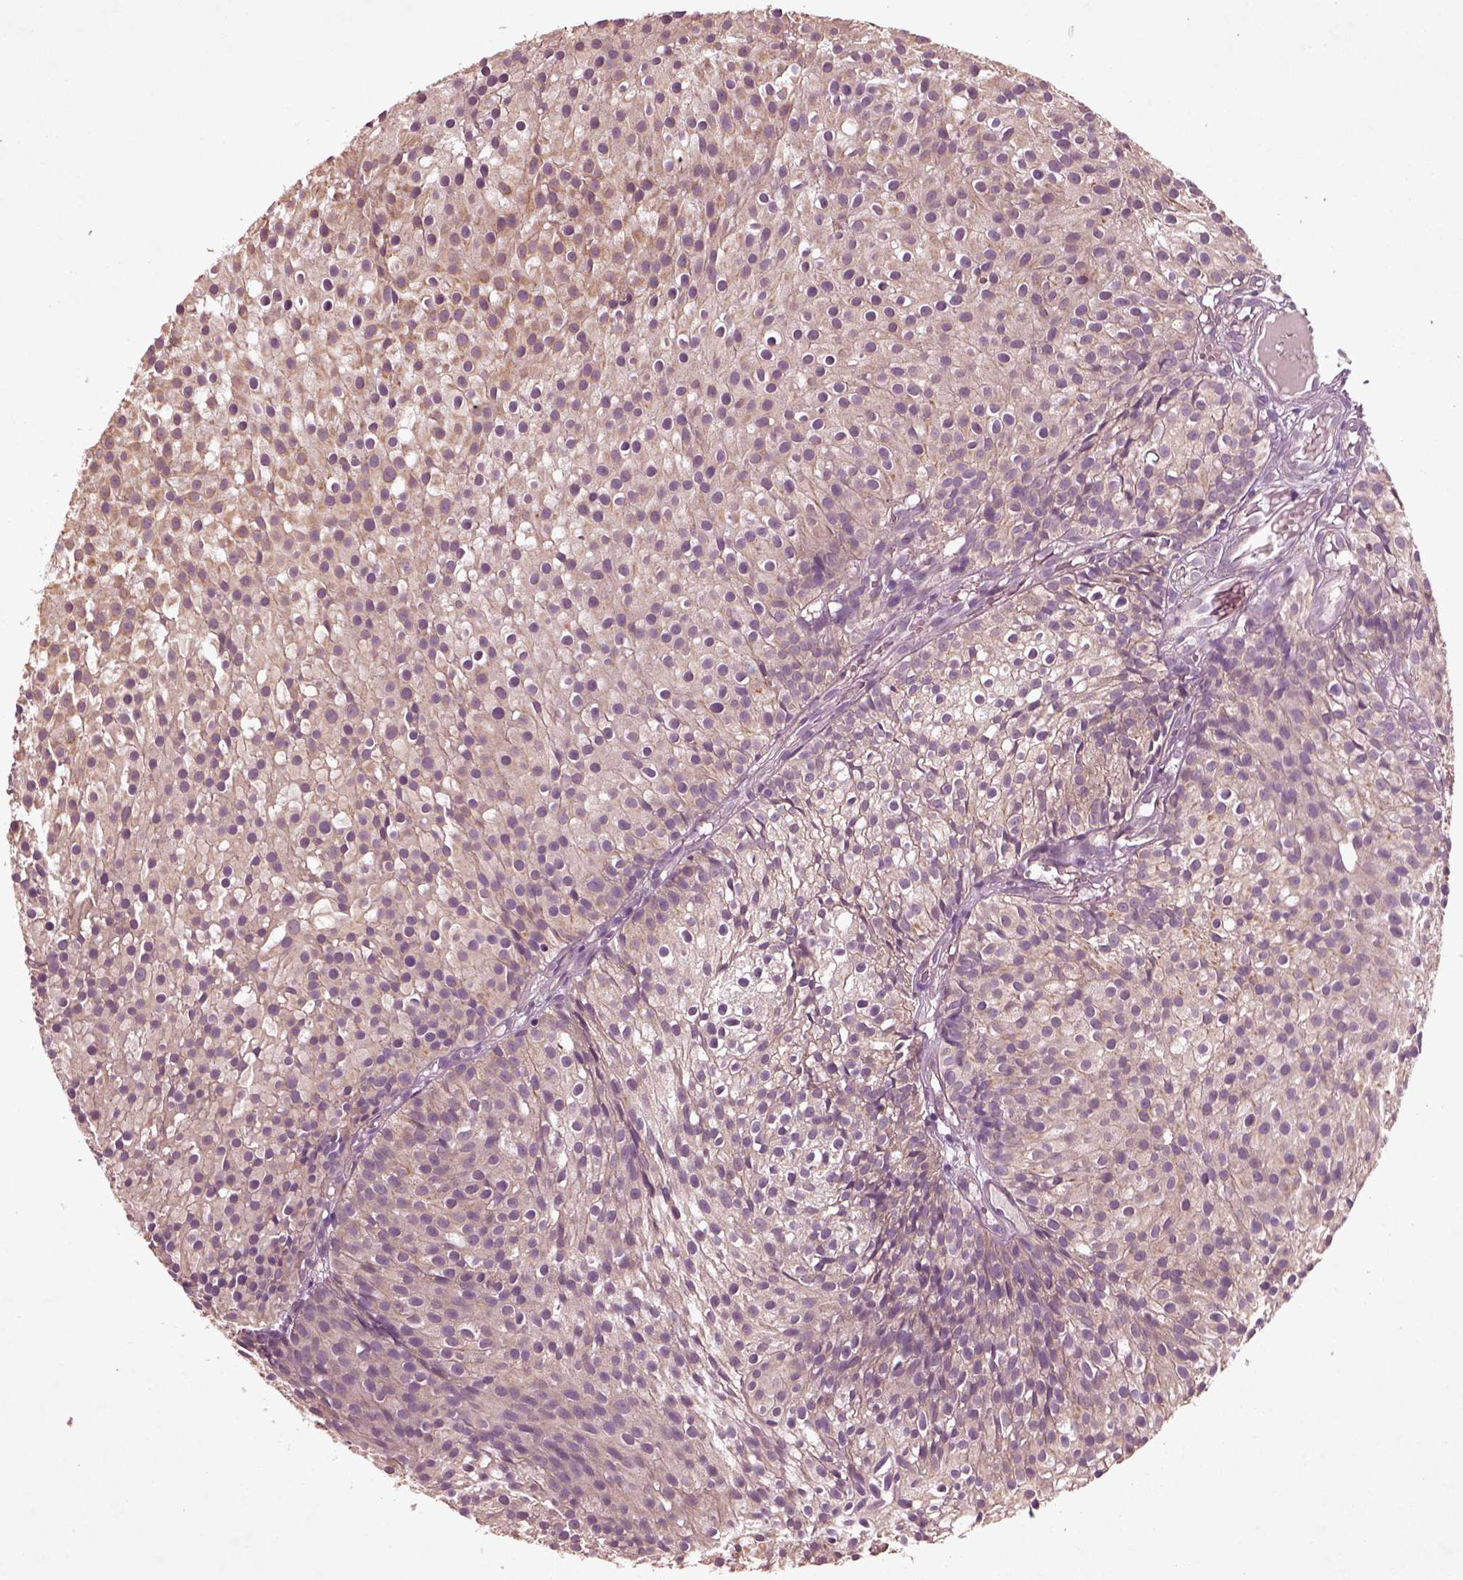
{"staining": {"intensity": "weak", "quantity": ">75%", "location": "cytoplasmic/membranous"}, "tissue": "urothelial cancer", "cell_type": "Tumor cells", "image_type": "cancer", "snomed": [{"axis": "morphology", "description": "Urothelial carcinoma, Low grade"}, {"axis": "topography", "description": "Urinary bladder"}], "caption": "This micrograph demonstrates urothelial carcinoma (low-grade) stained with immunohistochemistry to label a protein in brown. The cytoplasmic/membranous of tumor cells show weak positivity for the protein. Nuclei are counter-stained blue.", "gene": "FAM234A", "patient": {"sex": "male", "age": 63}}